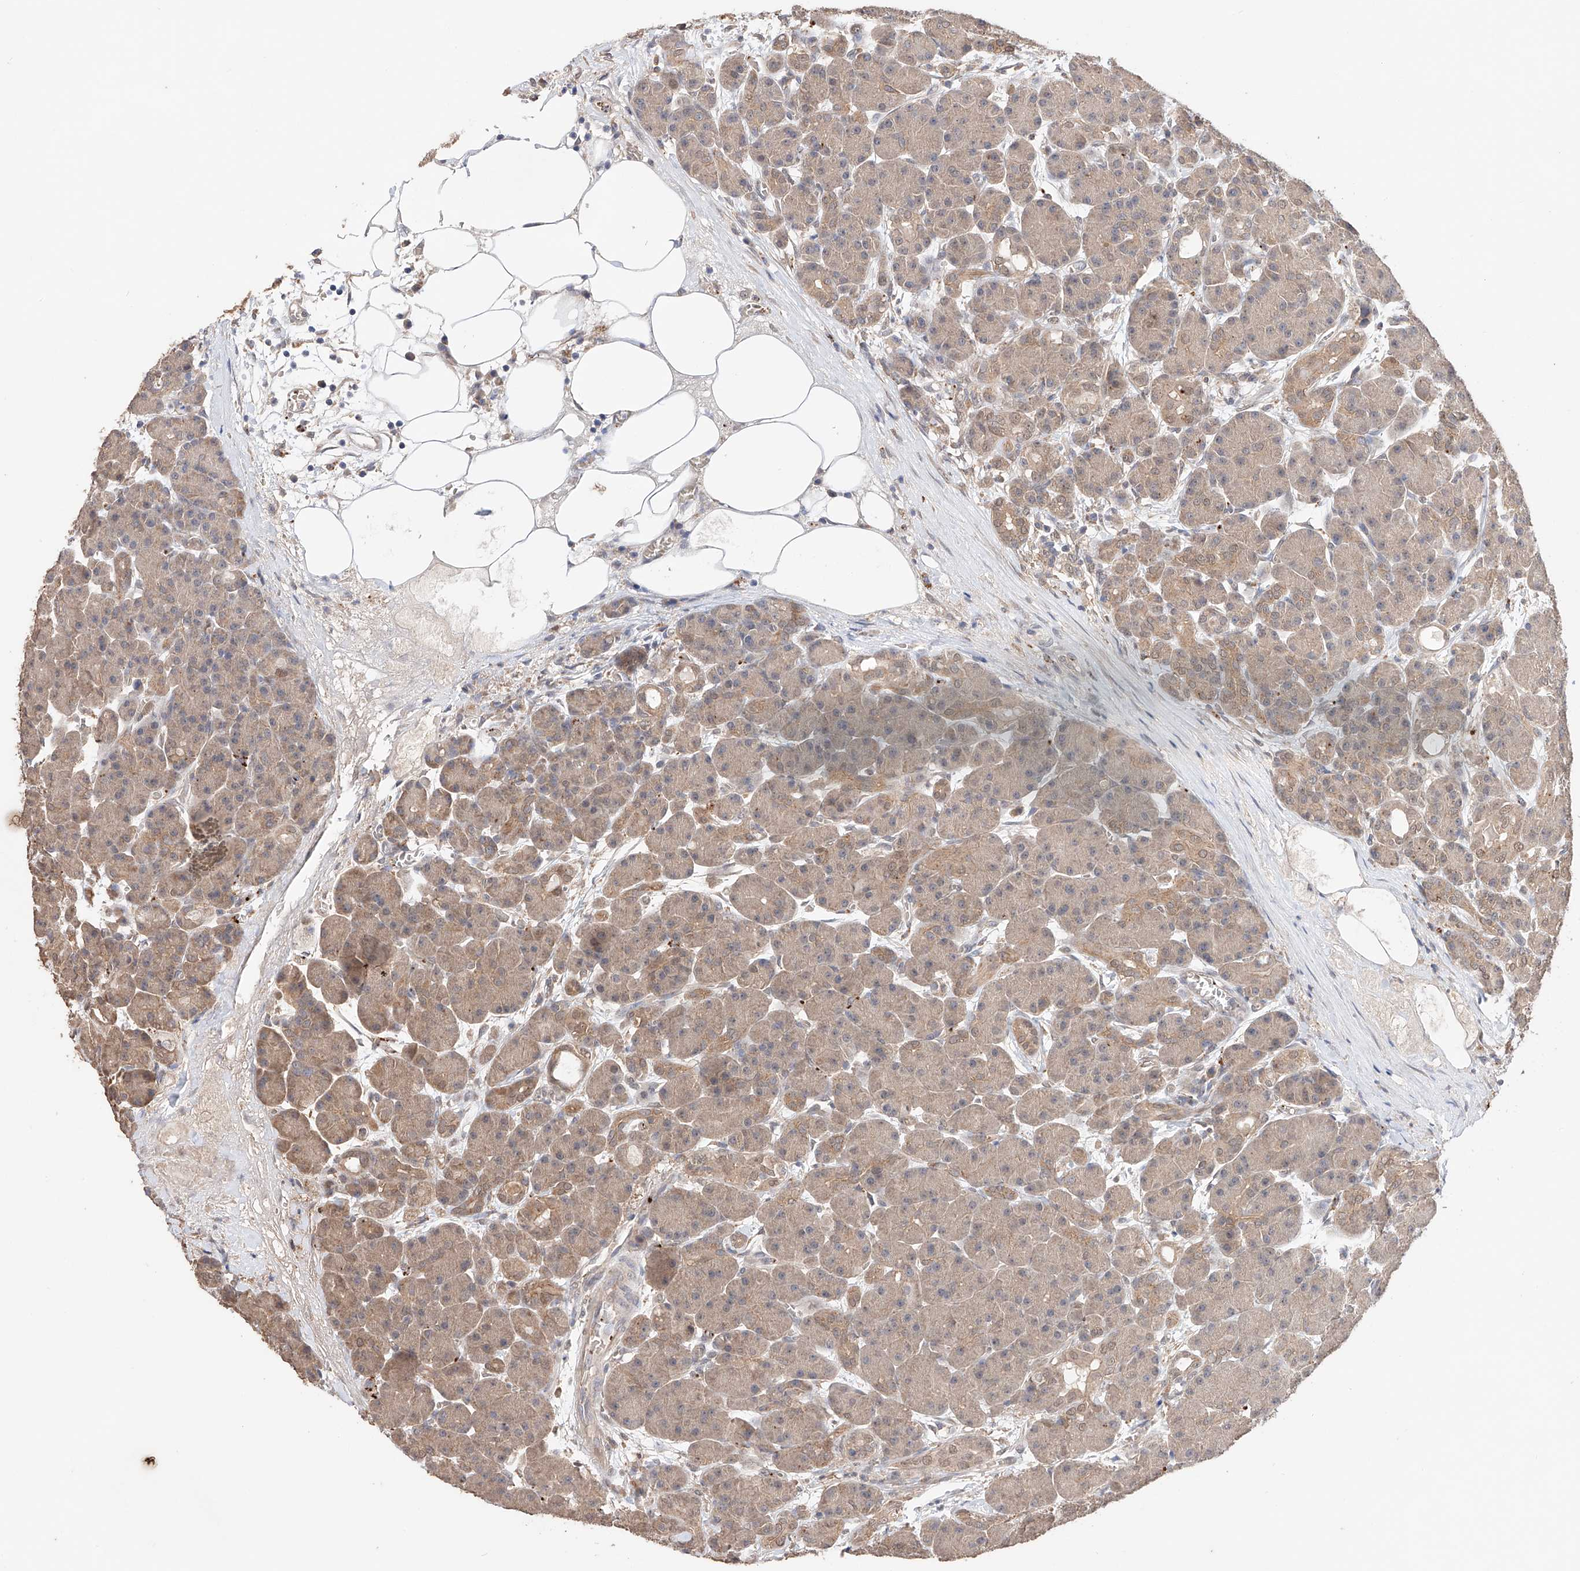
{"staining": {"intensity": "weak", "quantity": ">75%", "location": "cytoplasmic/membranous"}, "tissue": "pancreas", "cell_type": "Exocrine glandular cells", "image_type": "normal", "snomed": [{"axis": "morphology", "description": "Normal tissue, NOS"}, {"axis": "topography", "description": "Pancreas"}], "caption": "A low amount of weak cytoplasmic/membranous staining is seen in about >75% of exocrine glandular cells in benign pancreas. Using DAB (3,3'-diaminobenzidine) (brown) and hematoxylin (blue) stains, captured at high magnification using brightfield microscopy.", "gene": "ZFHX2", "patient": {"sex": "male", "age": 63}}